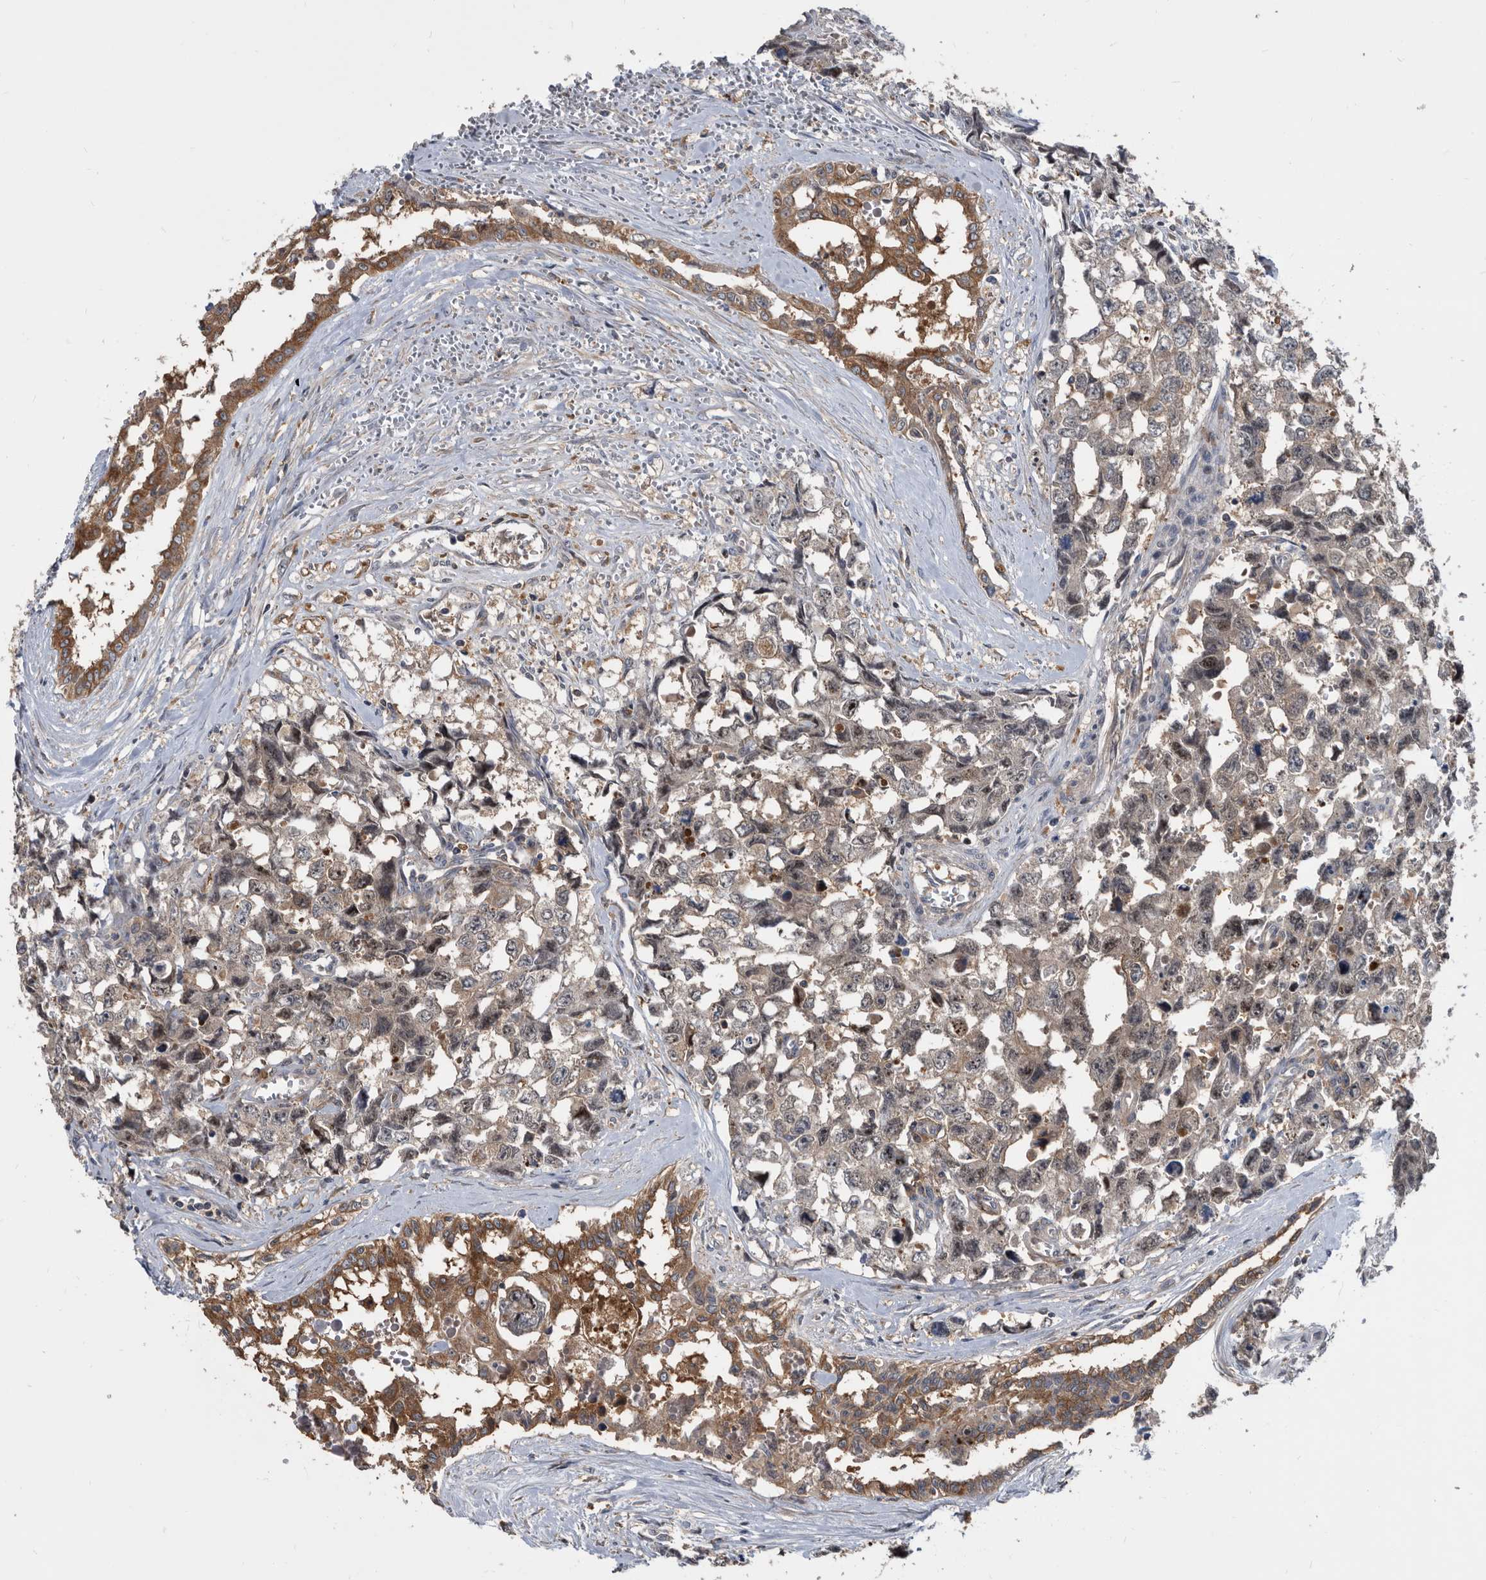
{"staining": {"intensity": "weak", "quantity": ">75%", "location": "cytoplasmic/membranous"}, "tissue": "testis cancer", "cell_type": "Tumor cells", "image_type": "cancer", "snomed": [{"axis": "morphology", "description": "Carcinoma, Embryonal, NOS"}, {"axis": "topography", "description": "Testis"}], "caption": "Protein staining displays weak cytoplasmic/membranous expression in about >75% of tumor cells in embryonal carcinoma (testis).", "gene": "APEH", "patient": {"sex": "male", "age": 31}}